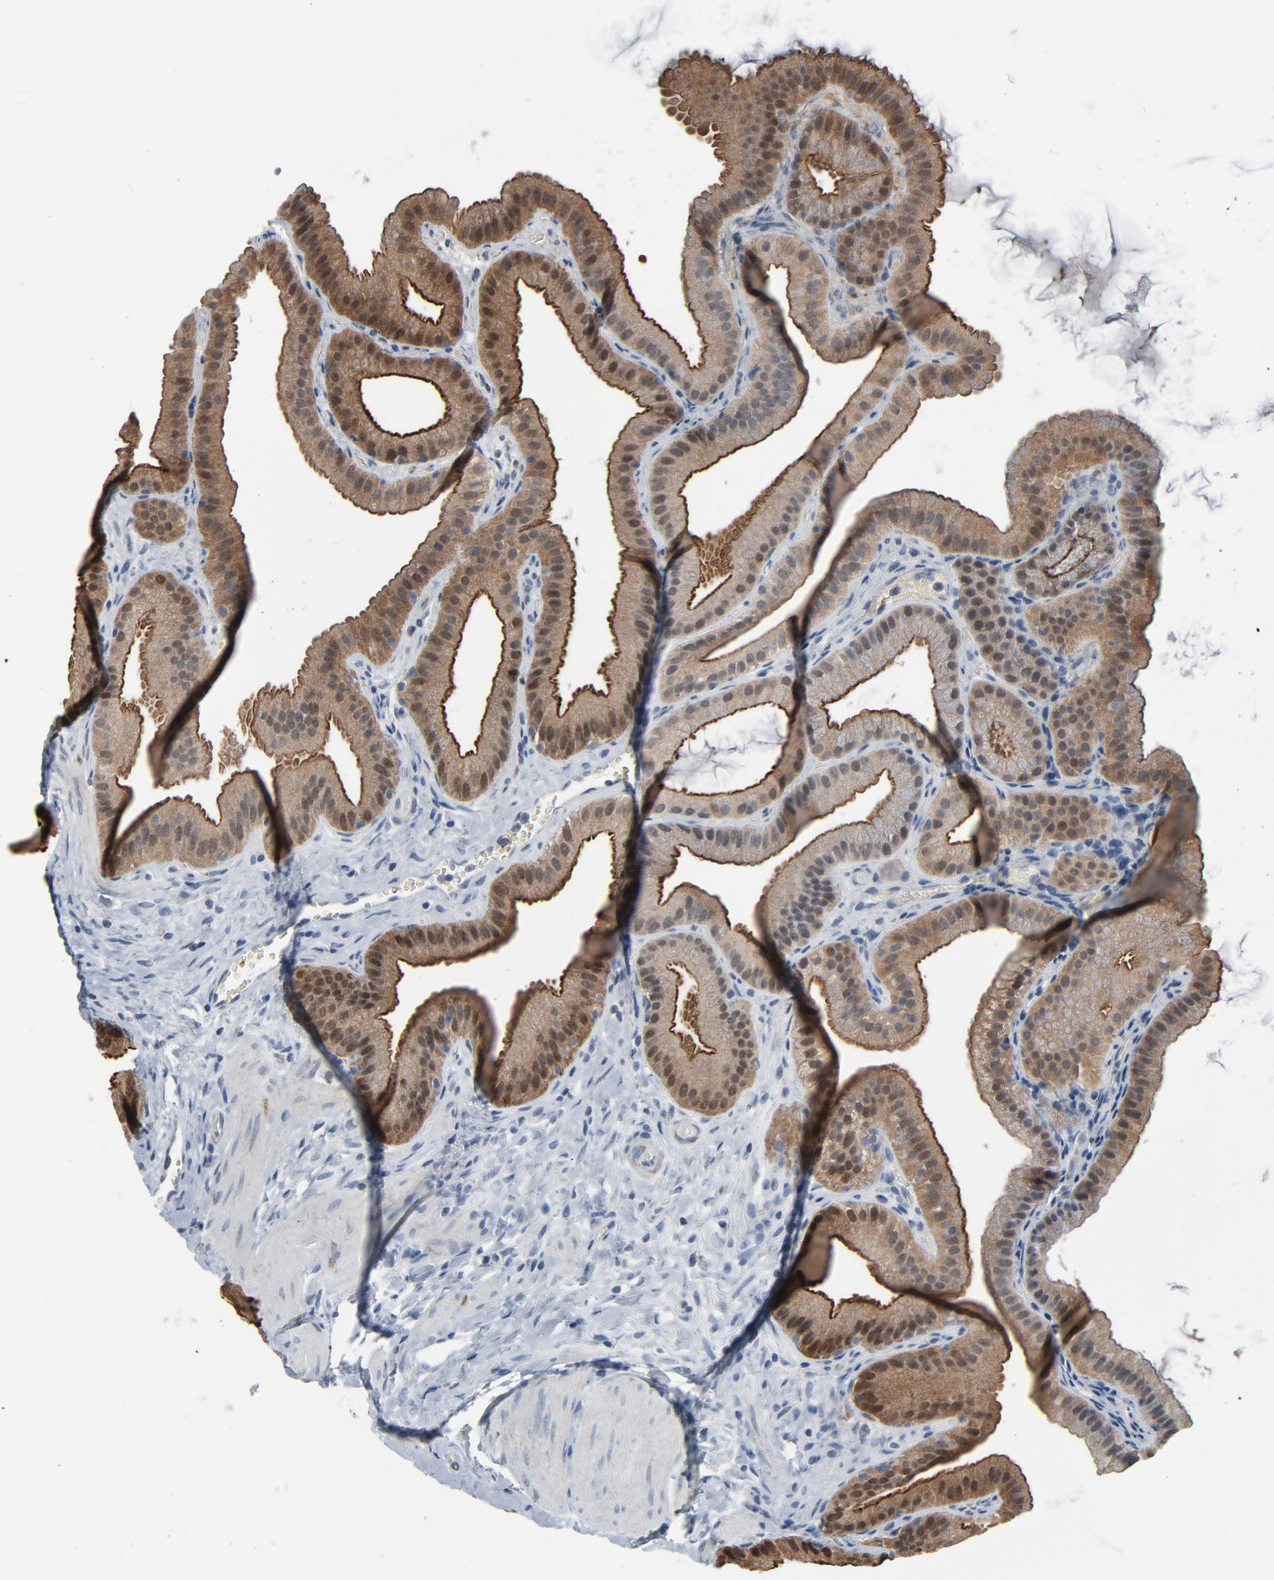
{"staining": {"intensity": "moderate", "quantity": ">75%", "location": "cytoplasmic/membranous"}, "tissue": "gallbladder", "cell_type": "Glandular cells", "image_type": "normal", "snomed": [{"axis": "morphology", "description": "Normal tissue, NOS"}, {"axis": "topography", "description": "Gallbladder"}], "caption": "IHC staining of normal gallbladder, which displays medium levels of moderate cytoplasmic/membranous staining in approximately >75% of glandular cells indicating moderate cytoplasmic/membranous protein staining. The staining was performed using DAB (3,3'-diaminobenzidine) (brown) for protein detection and nuclei were counterstained in hematoxylin (blue).", "gene": "GPX2", "patient": {"sex": "female", "age": 63}}